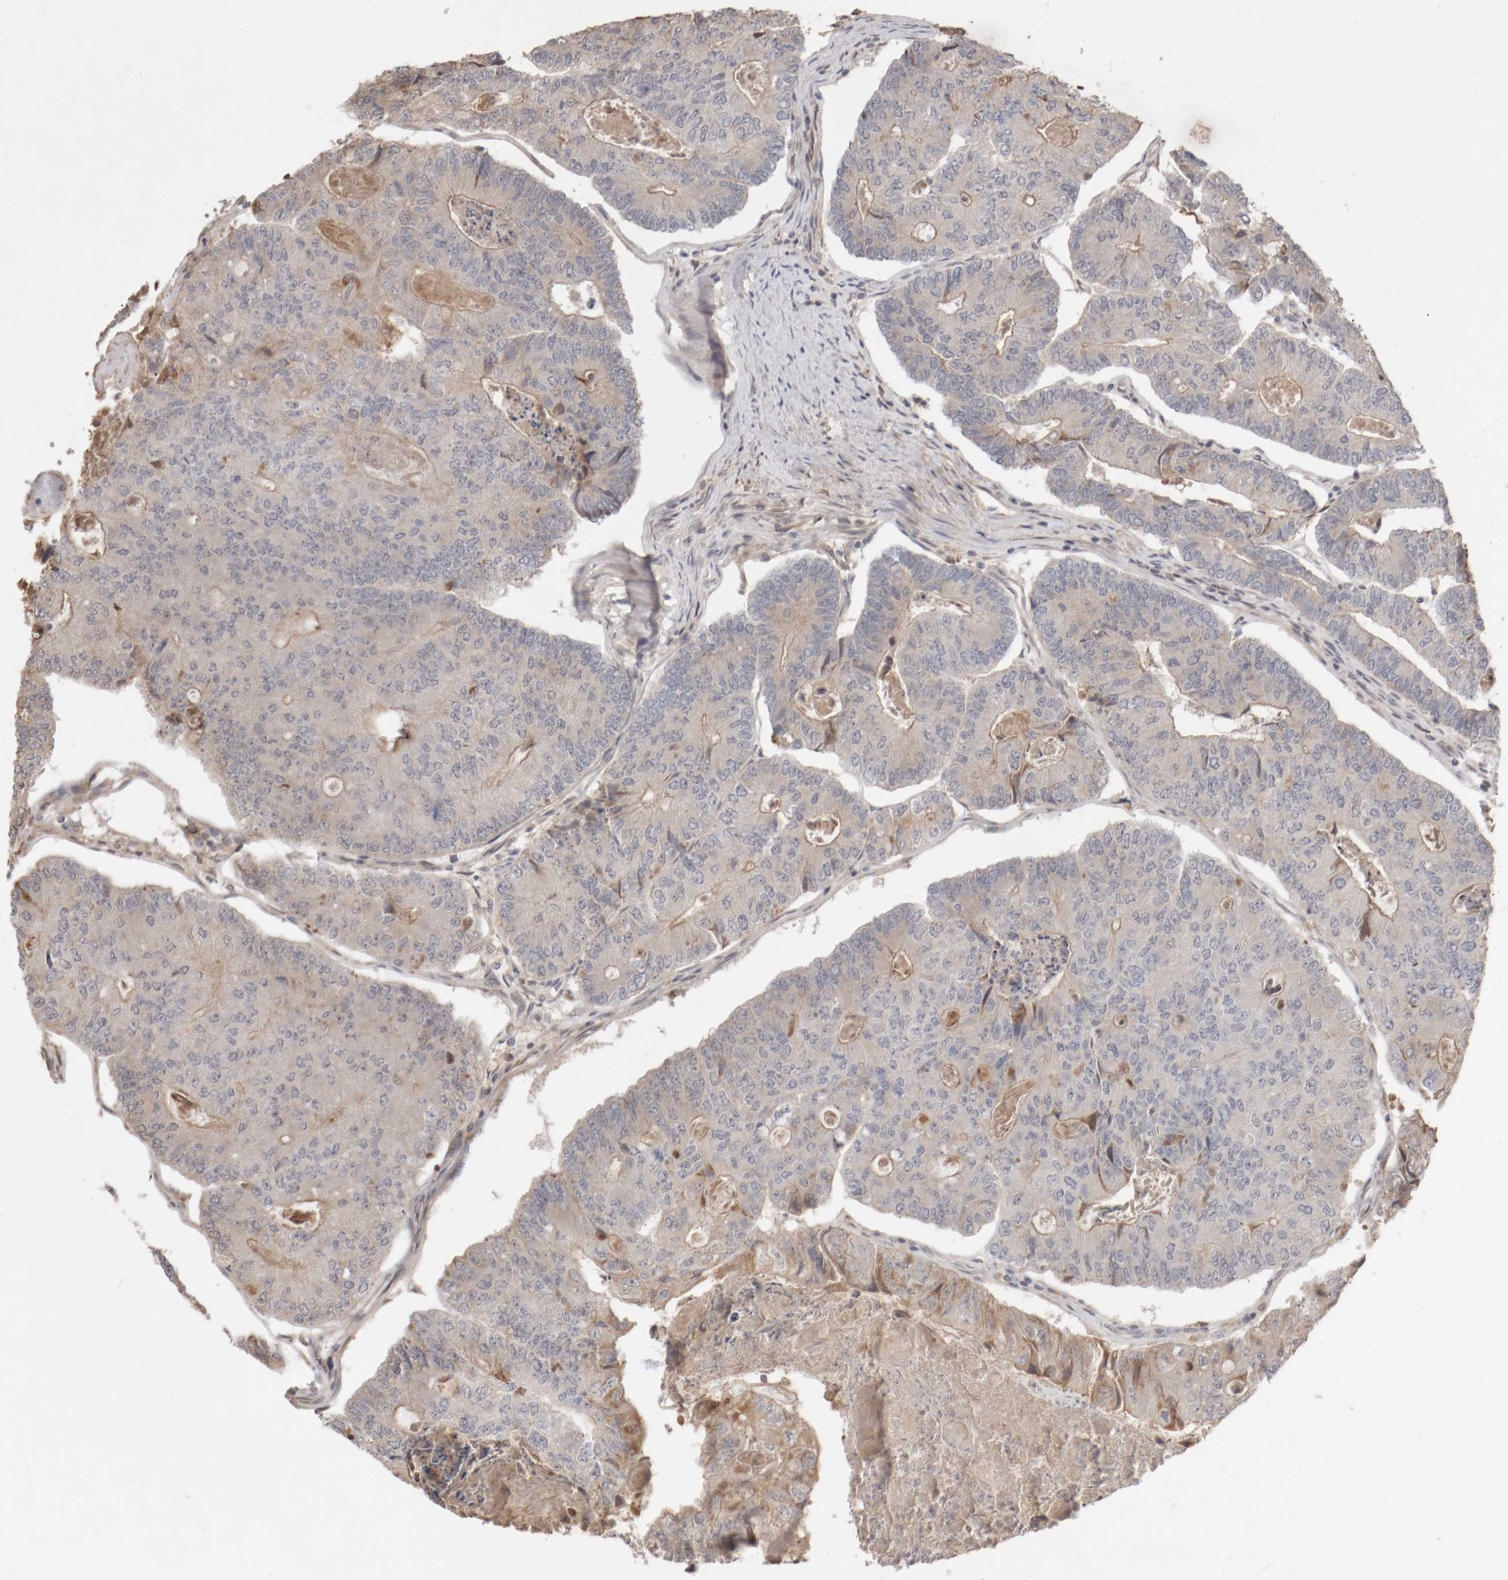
{"staining": {"intensity": "negative", "quantity": "none", "location": "none"}, "tissue": "colorectal cancer", "cell_type": "Tumor cells", "image_type": "cancer", "snomed": [{"axis": "morphology", "description": "Adenocarcinoma, NOS"}, {"axis": "topography", "description": "Colon"}], "caption": "The photomicrograph demonstrates no staining of tumor cells in colorectal adenocarcinoma.", "gene": "DPH7", "patient": {"sex": "female", "age": 67}}